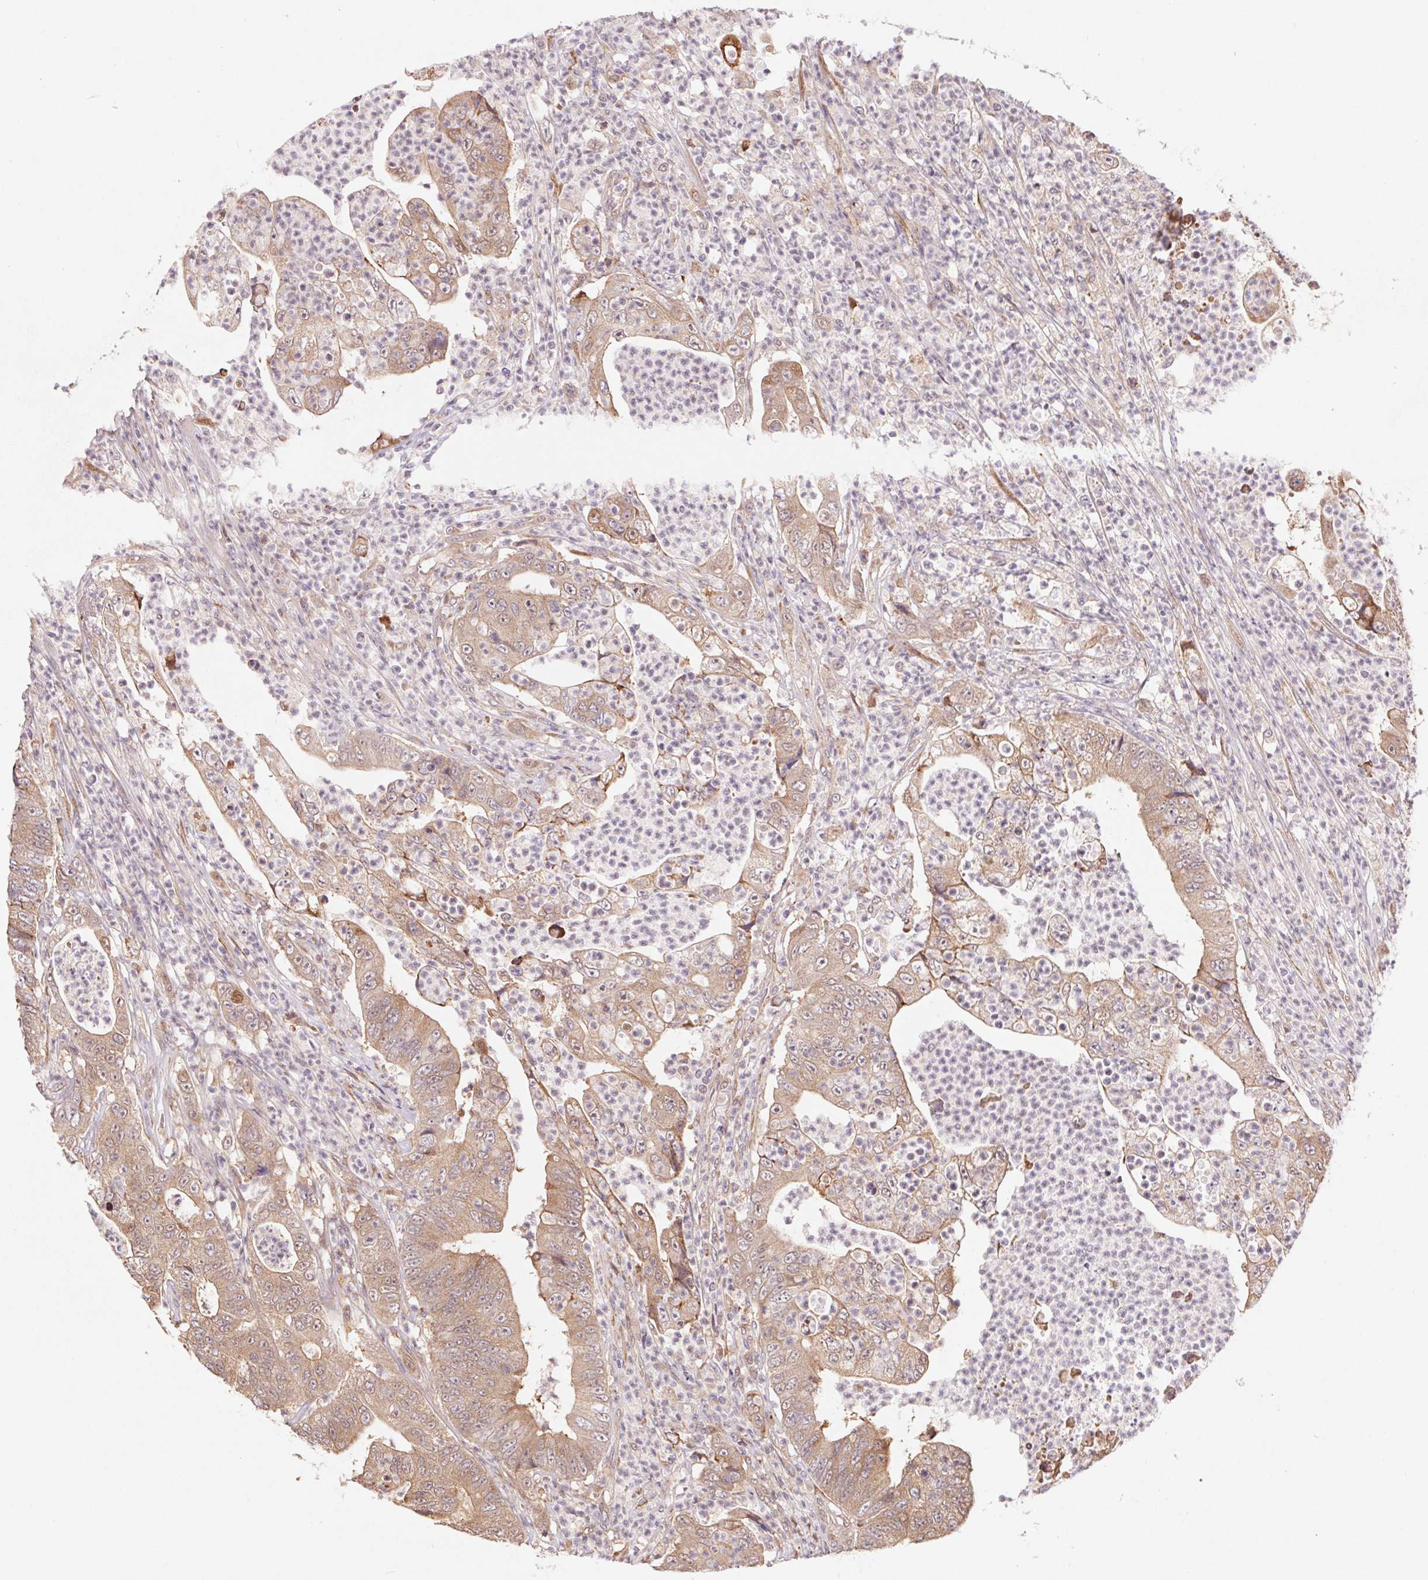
{"staining": {"intensity": "weak", "quantity": "25%-75%", "location": "cytoplasmic/membranous"}, "tissue": "colorectal cancer", "cell_type": "Tumor cells", "image_type": "cancer", "snomed": [{"axis": "morphology", "description": "Adenocarcinoma, NOS"}, {"axis": "topography", "description": "Colon"}], "caption": "Immunohistochemistry (DAB (3,3'-diaminobenzidine)) staining of human colorectal cancer (adenocarcinoma) reveals weak cytoplasmic/membranous protein expression in approximately 25%-75% of tumor cells.", "gene": "RRM1", "patient": {"sex": "female", "age": 48}}